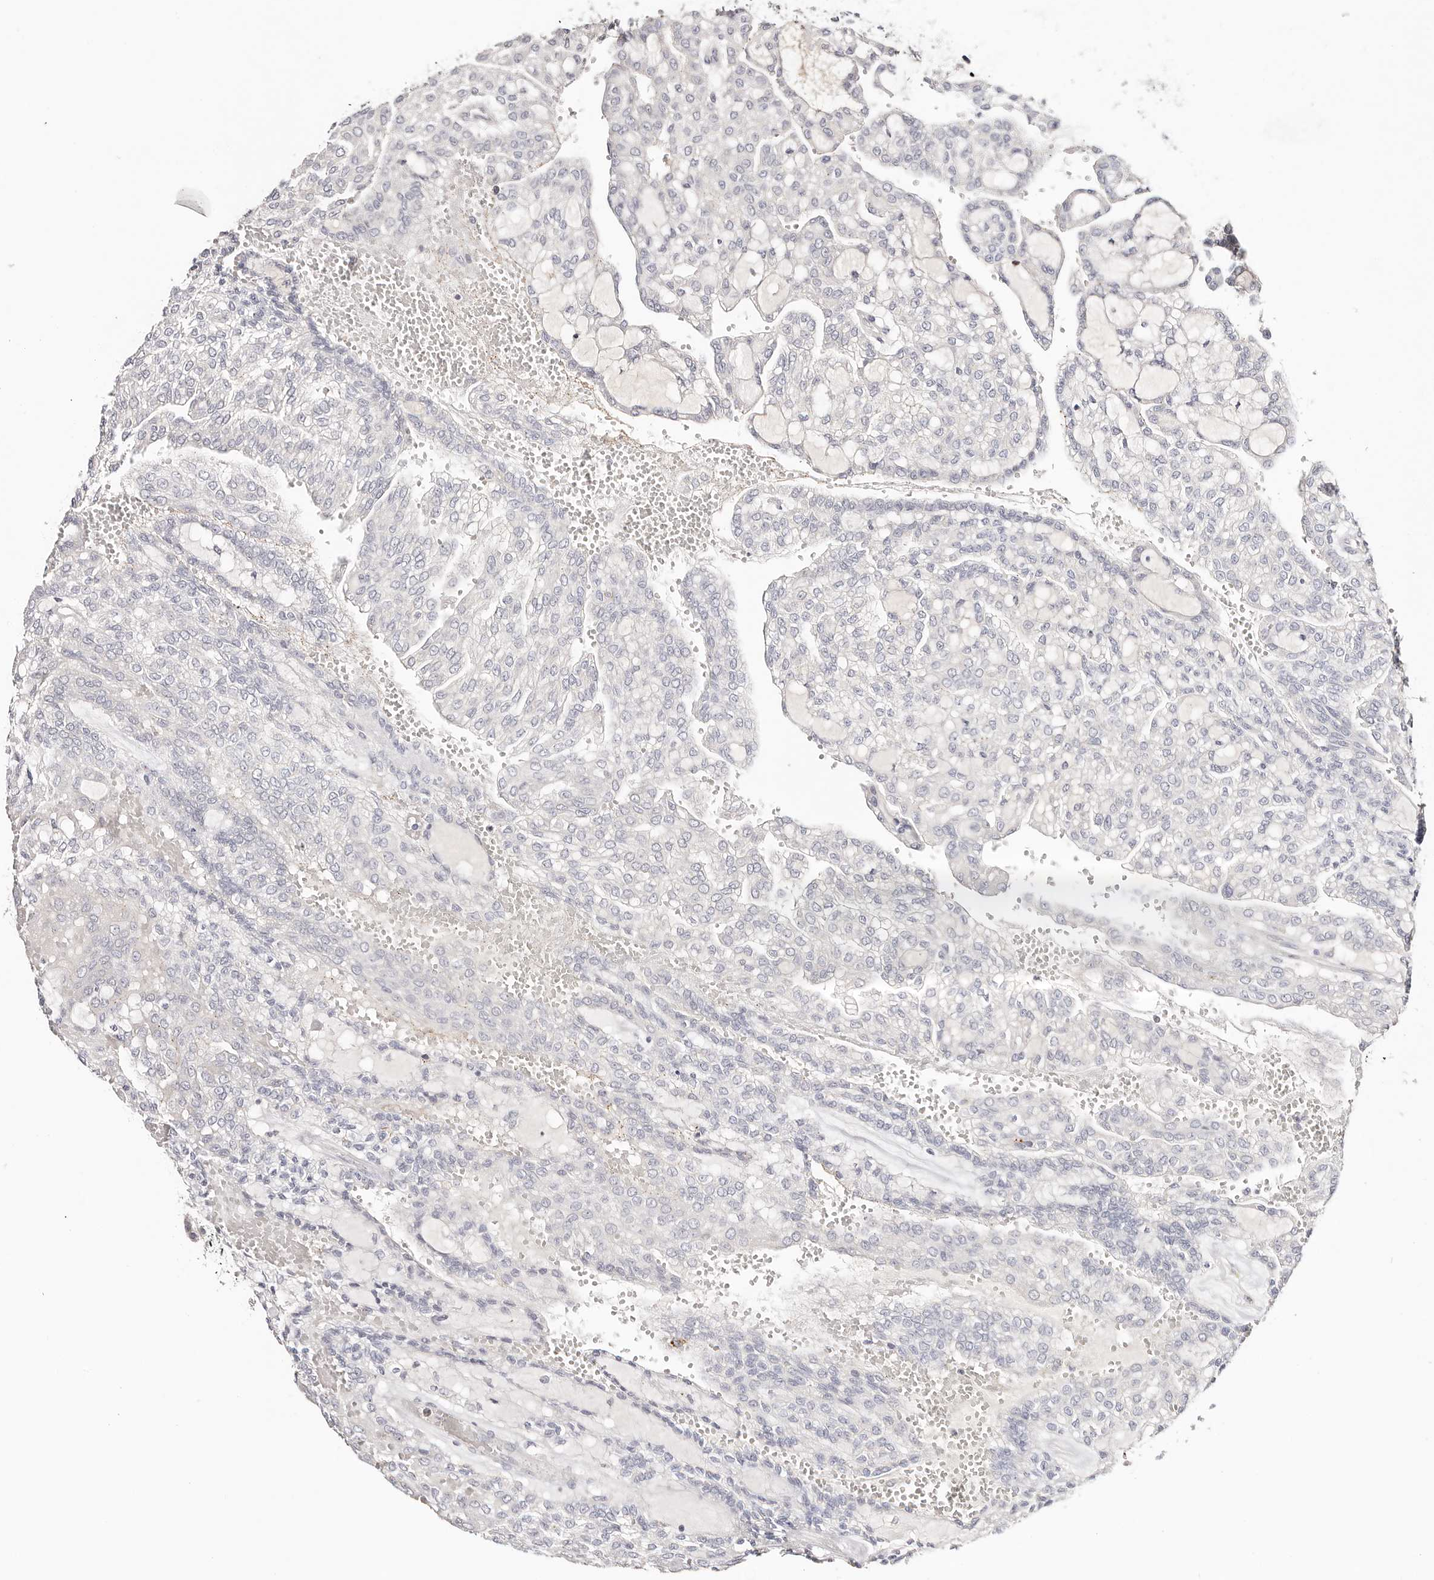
{"staining": {"intensity": "negative", "quantity": "none", "location": "none"}, "tissue": "renal cancer", "cell_type": "Tumor cells", "image_type": "cancer", "snomed": [{"axis": "morphology", "description": "Adenocarcinoma, NOS"}, {"axis": "topography", "description": "Kidney"}], "caption": "DAB (3,3'-diaminobenzidine) immunohistochemical staining of human adenocarcinoma (renal) shows no significant staining in tumor cells.", "gene": "DNASE1", "patient": {"sex": "male", "age": 63}}